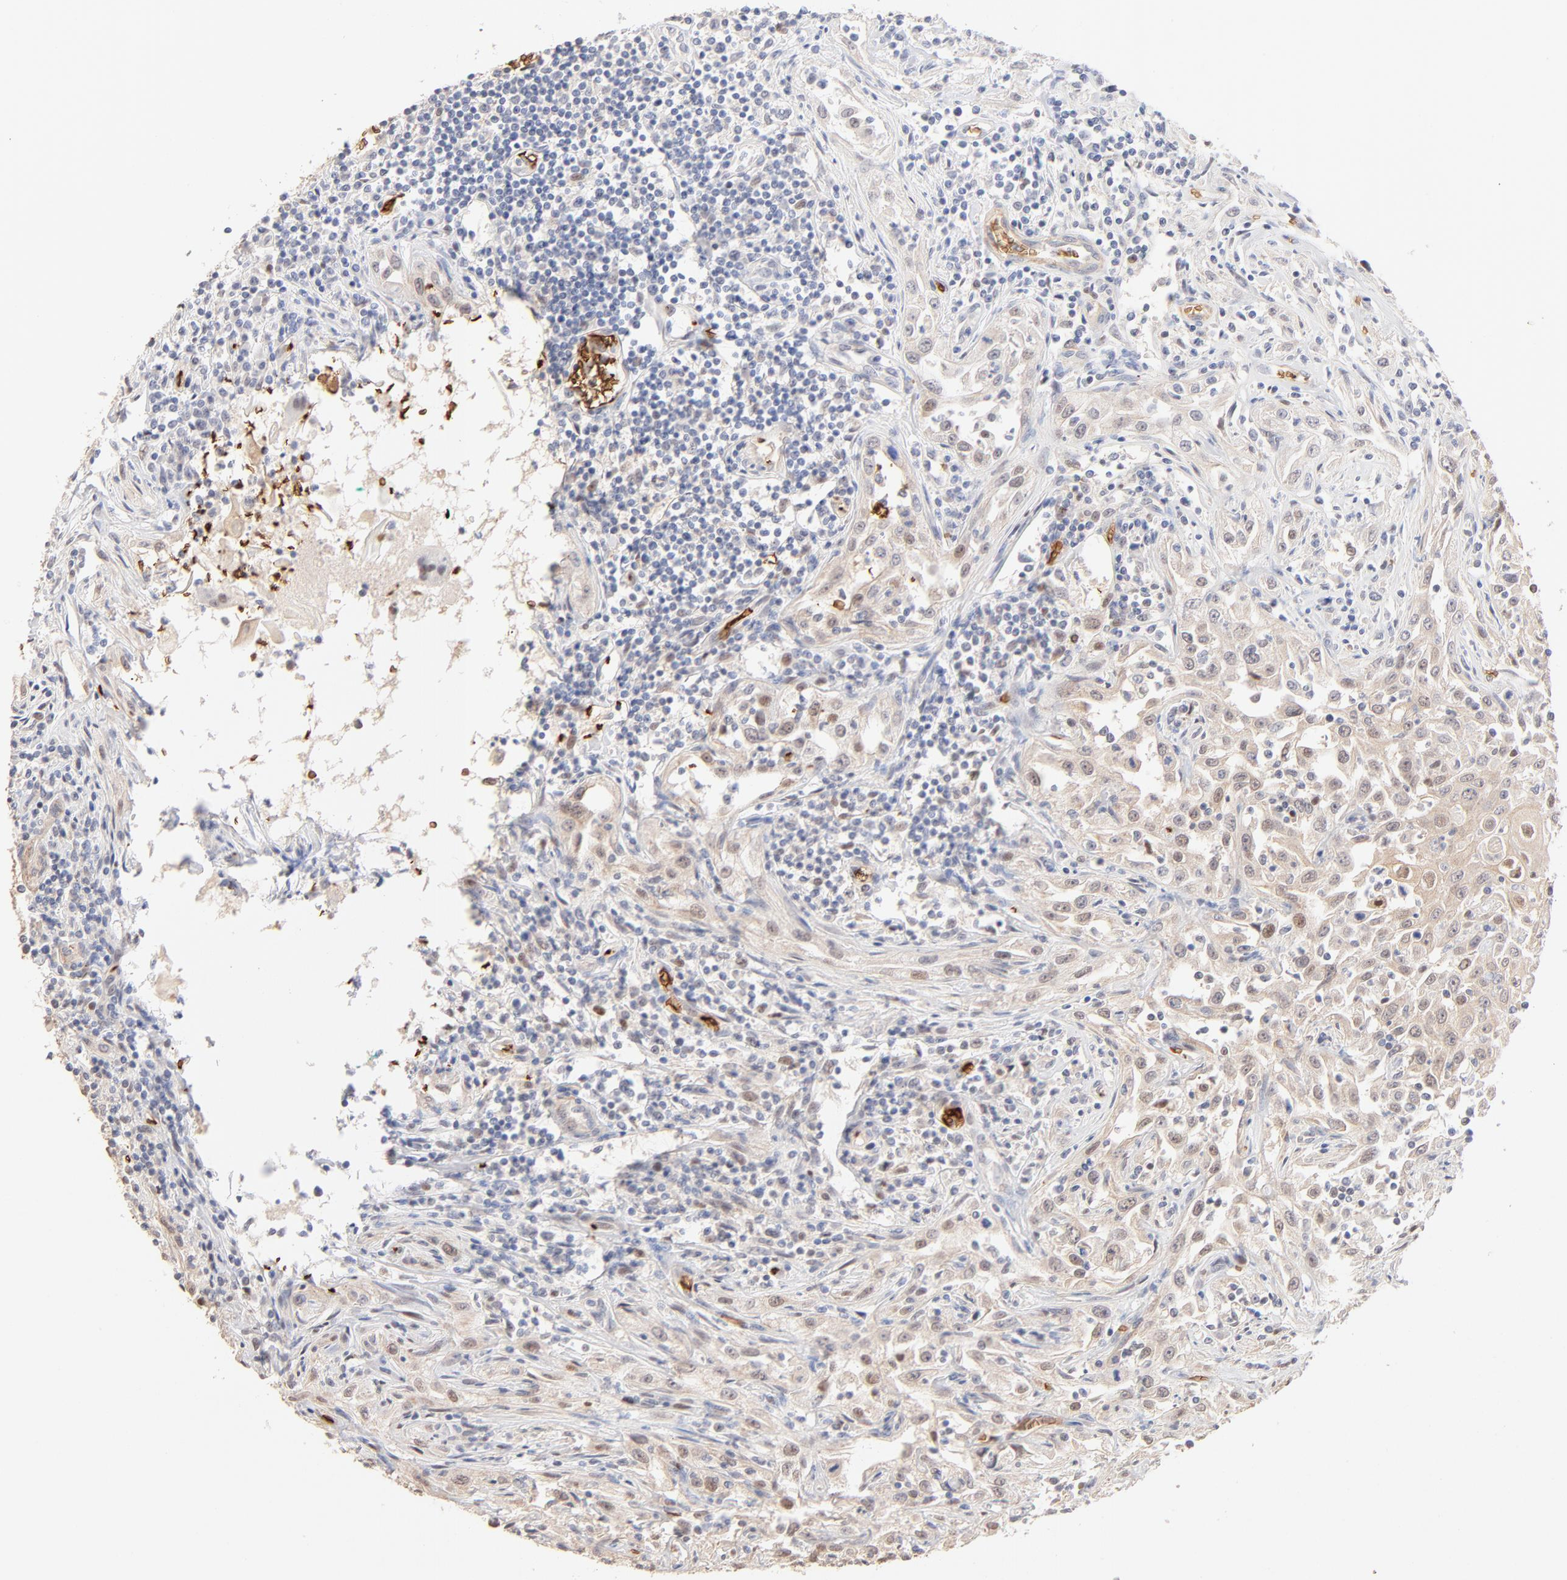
{"staining": {"intensity": "weak", "quantity": "25%-75%", "location": "nuclear"}, "tissue": "head and neck cancer", "cell_type": "Tumor cells", "image_type": "cancer", "snomed": [{"axis": "morphology", "description": "Squamous cell carcinoma, NOS"}, {"axis": "topography", "description": "Oral tissue"}, {"axis": "topography", "description": "Head-Neck"}], "caption": "Protein staining demonstrates weak nuclear staining in about 25%-75% of tumor cells in head and neck squamous cell carcinoma. (Brightfield microscopy of DAB IHC at high magnification).", "gene": "SPTB", "patient": {"sex": "female", "age": 76}}